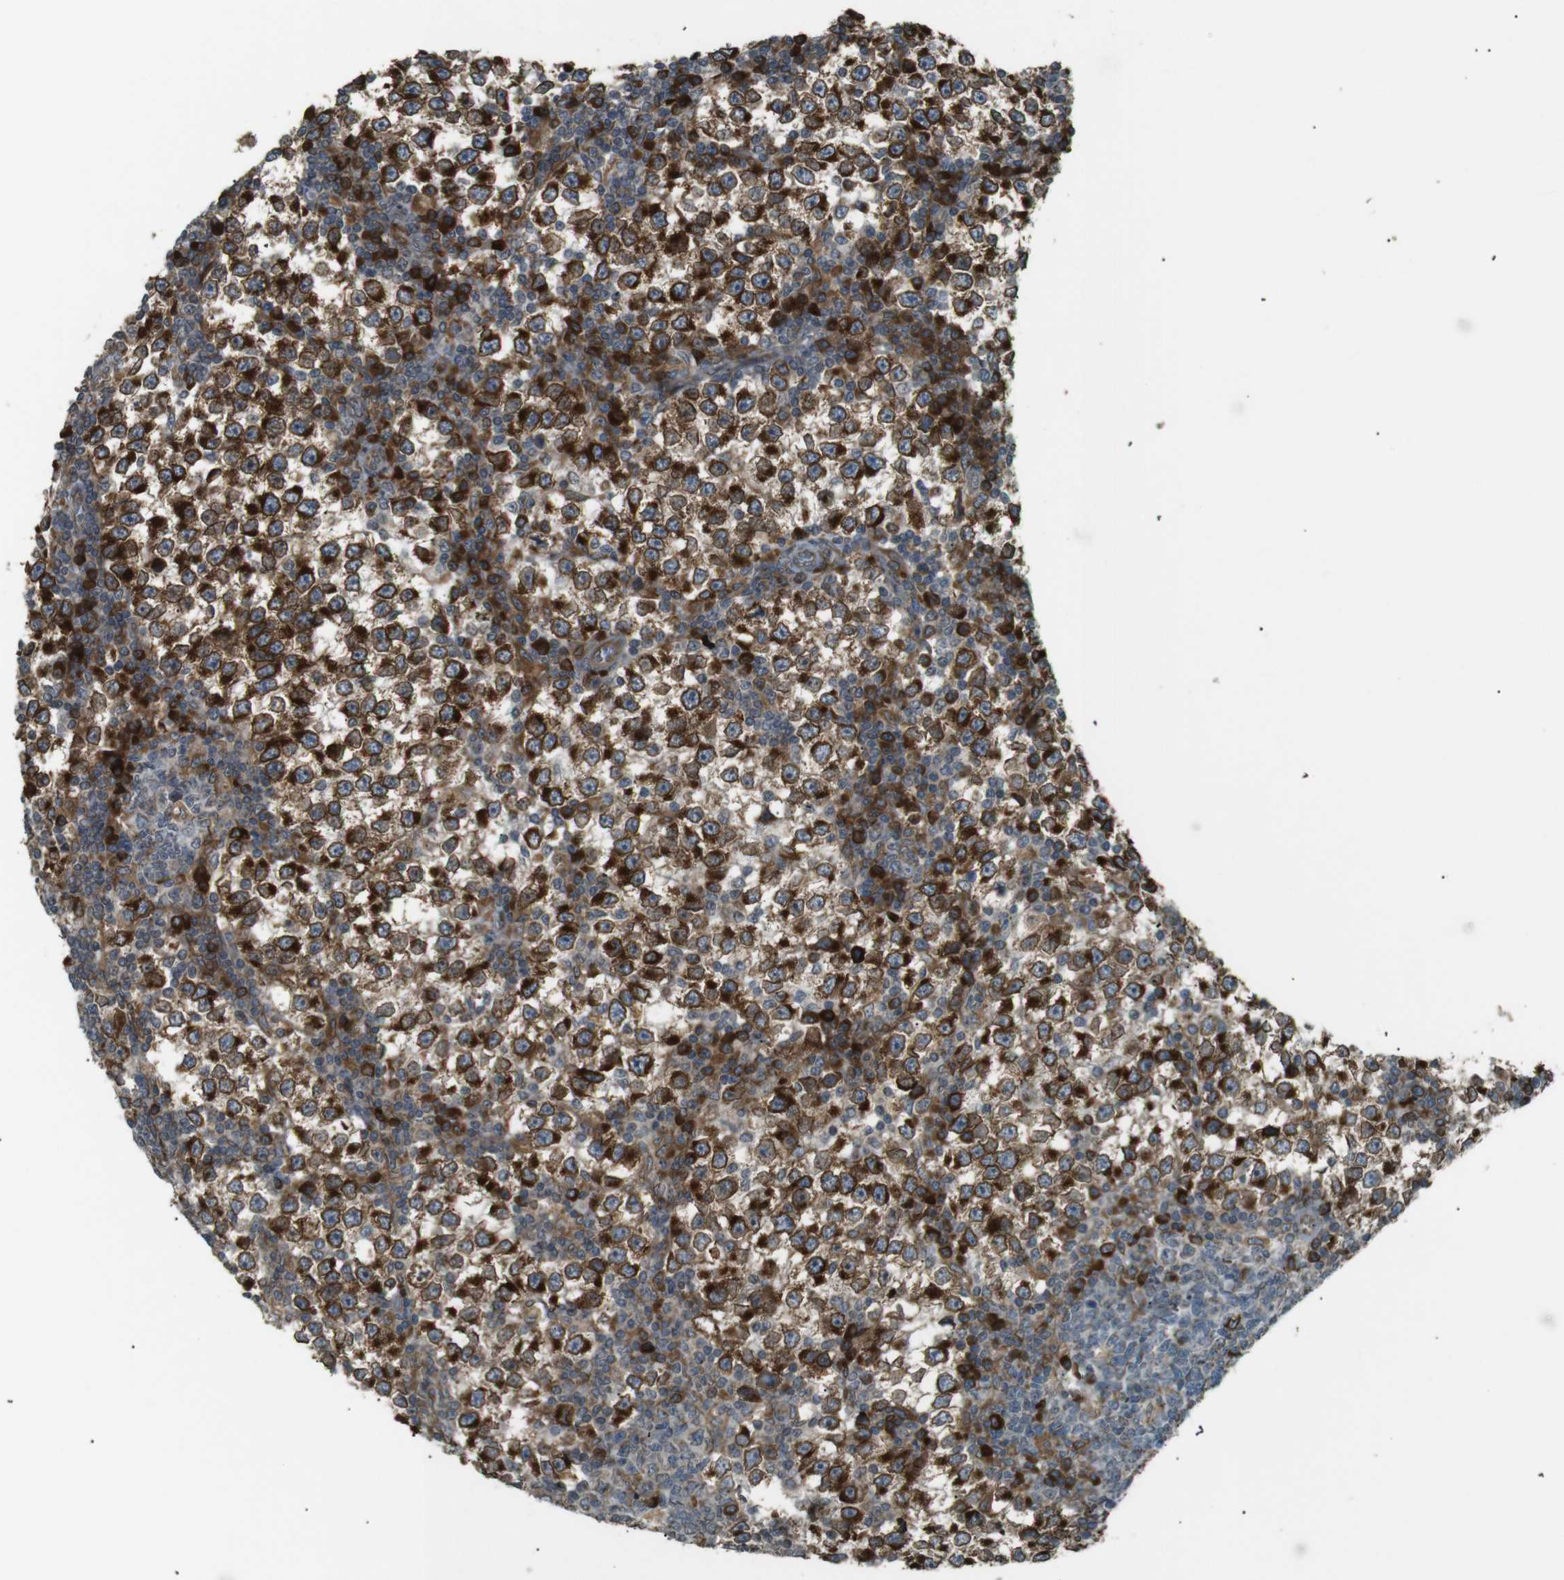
{"staining": {"intensity": "strong", "quantity": ">75%", "location": "cytoplasmic/membranous"}, "tissue": "testis cancer", "cell_type": "Tumor cells", "image_type": "cancer", "snomed": [{"axis": "morphology", "description": "Seminoma, NOS"}, {"axis": "topography", "description": "Testis"}], "caption": "This histopathology image shows IHC staining of human seminoma (testis), with high strong cytoplasmic/membranous positivity in approximately >75% of tumor cells.", "gene": "TMED4", "patient": {"sex": "male", "age": 65}}